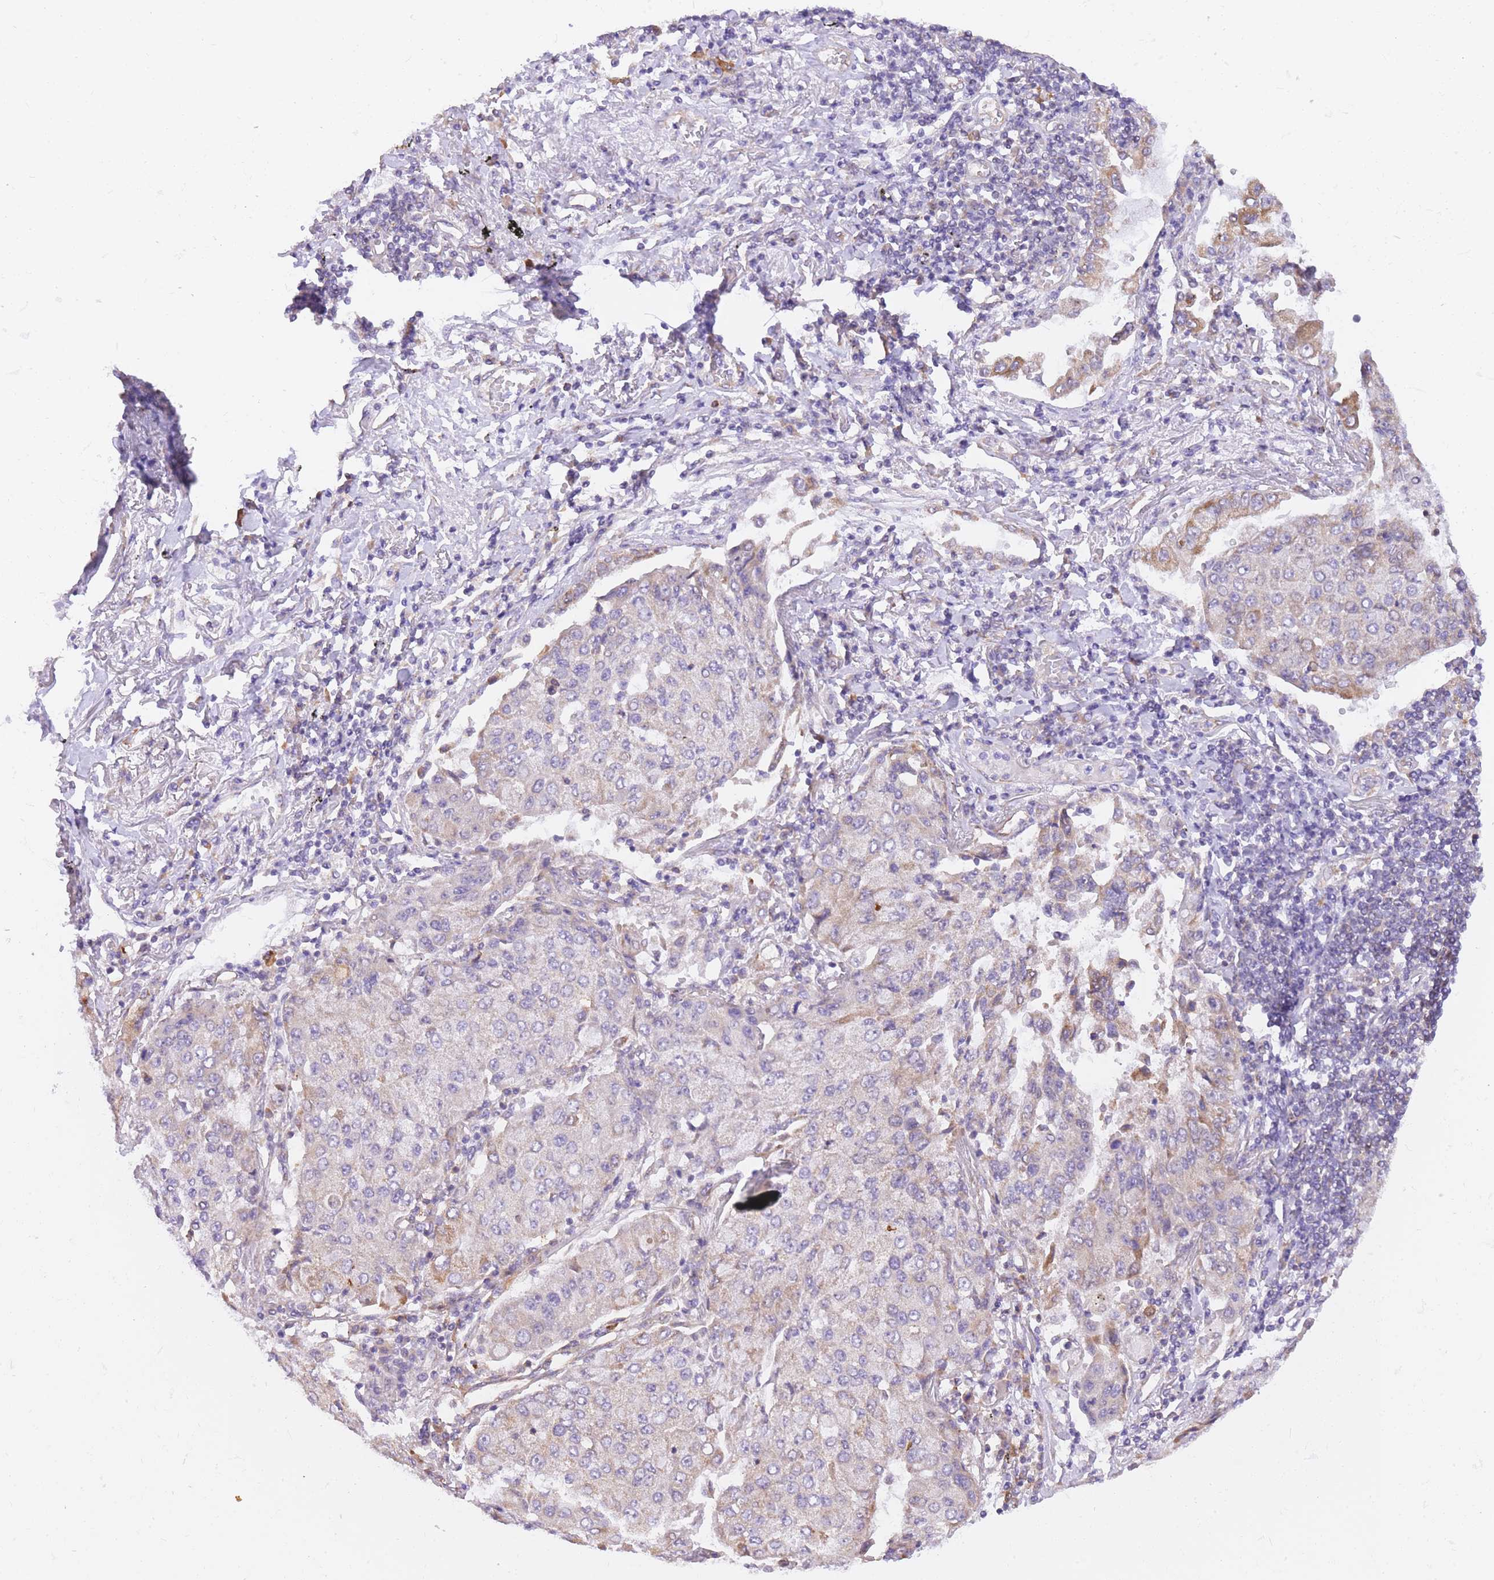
{"staining": {"intensity": "weak", "quantity": "<25%", "location": "cytoplasmic/membranous"}, "tissue": "lung cancer", "cell_type": "Tumor cells", "image_type": "cancer", "snomed": [{"axis": "morphology", "description": "Squamous cell carcinoma, NOS"}, {"axis": "topography", "description": "Lung"}], "caption": "There is no significant positivity in tumor cells of lung squamous cell carcinoma.", "gene": "TOPAZ1", "patient": {"sex": "male", "age": 74}}